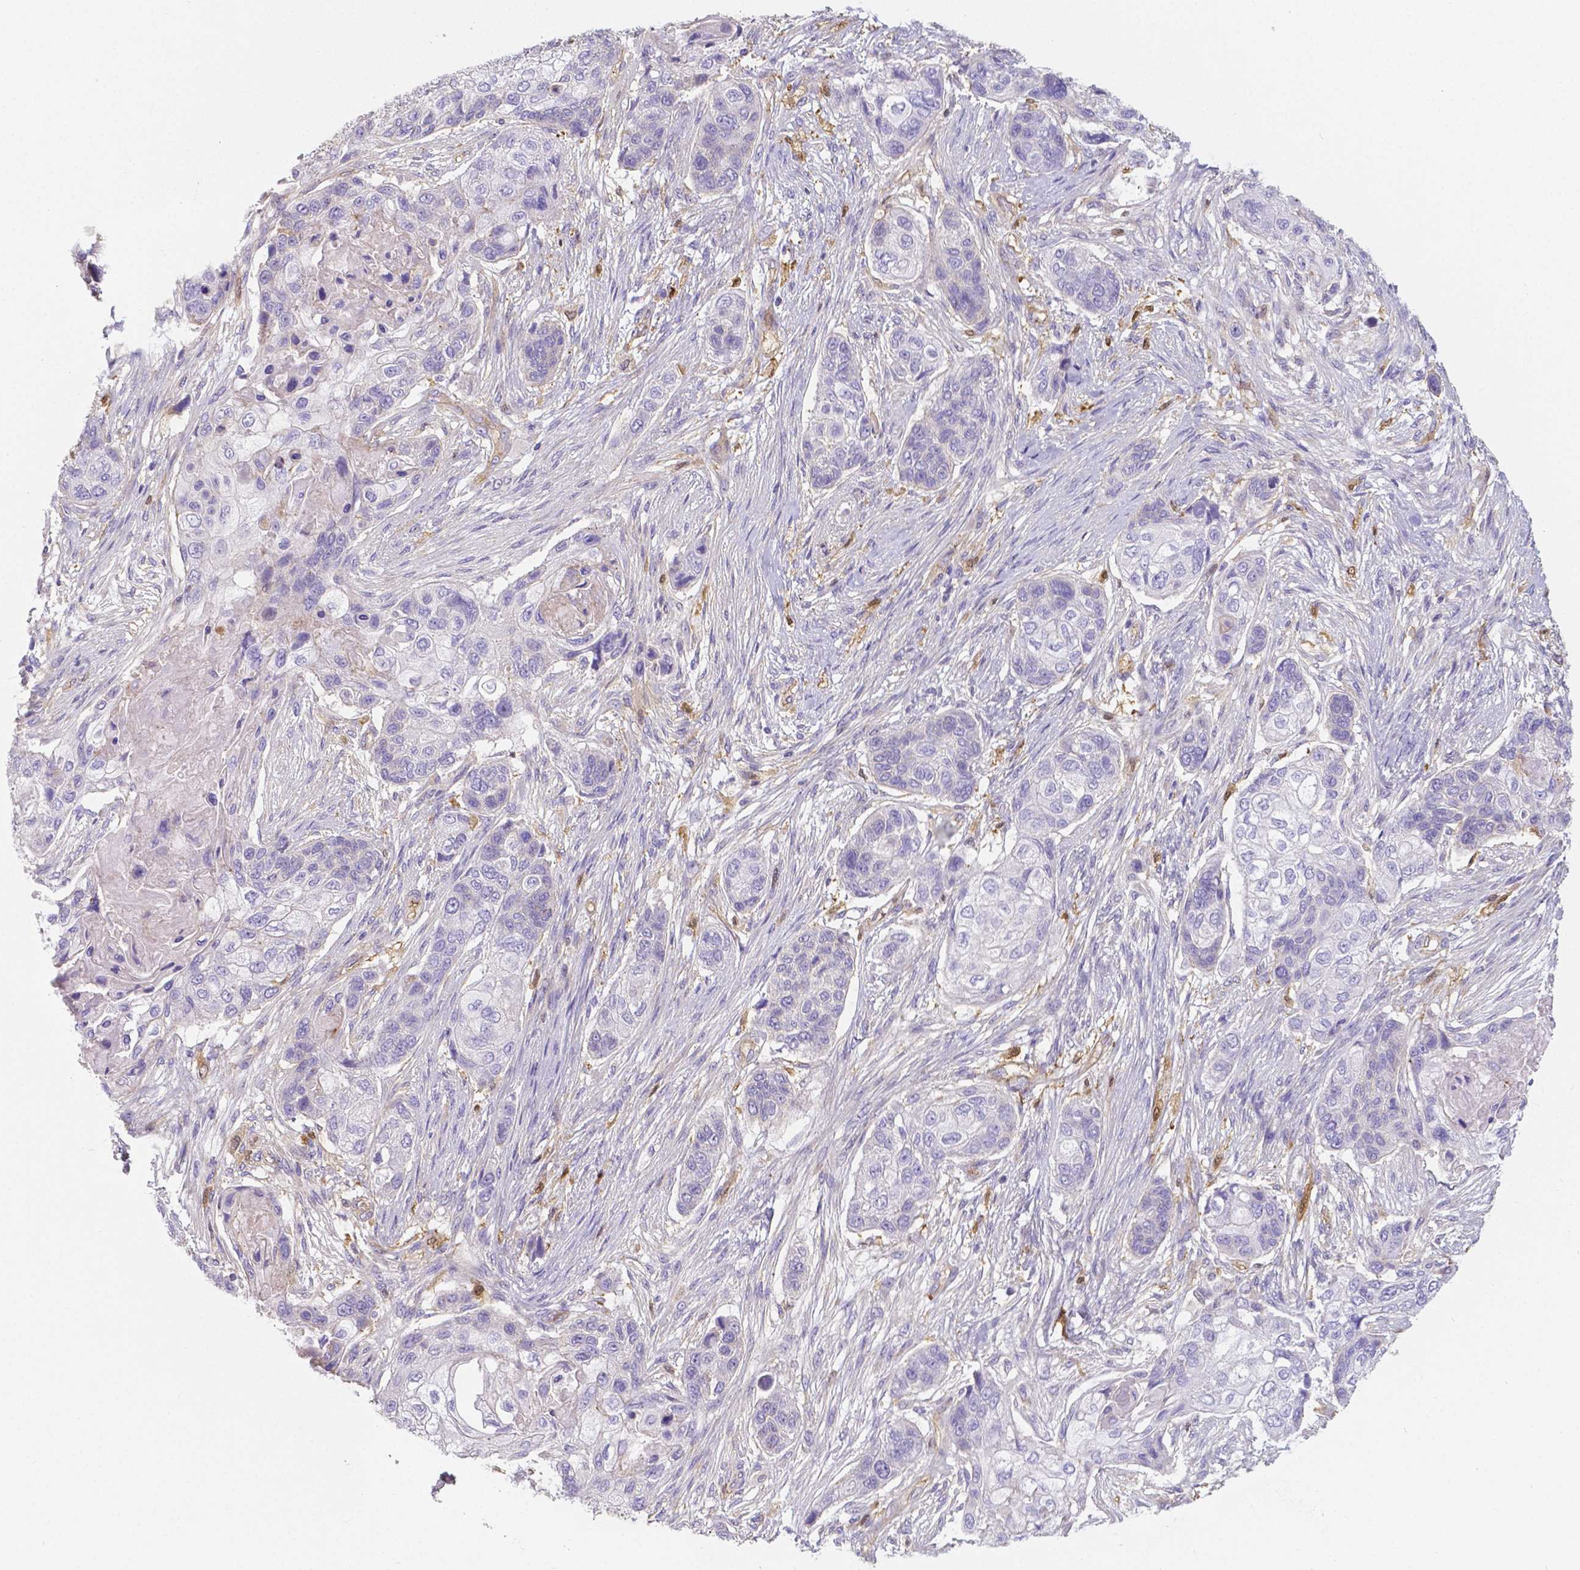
{"staining": {"intensity": "negative", "quantity": "none", "location": "none"}, "tissue": "lung cancer", "cell_type": "Tumor cells", "image_type": "cancer", "snomed": [{"axis": "morphology", "description": "Squamous cell carcinoma, NOS"}, {"axis": "topography", "description": "Lung"}], "caption": "Immunohistochemistry (IHC) histopathology image of lung cancer stained for a protein (brown), which demonstrates no staining in tumor cells.", "gene": "CRMP1", "patient": {"sex": "male", "age": 69}}